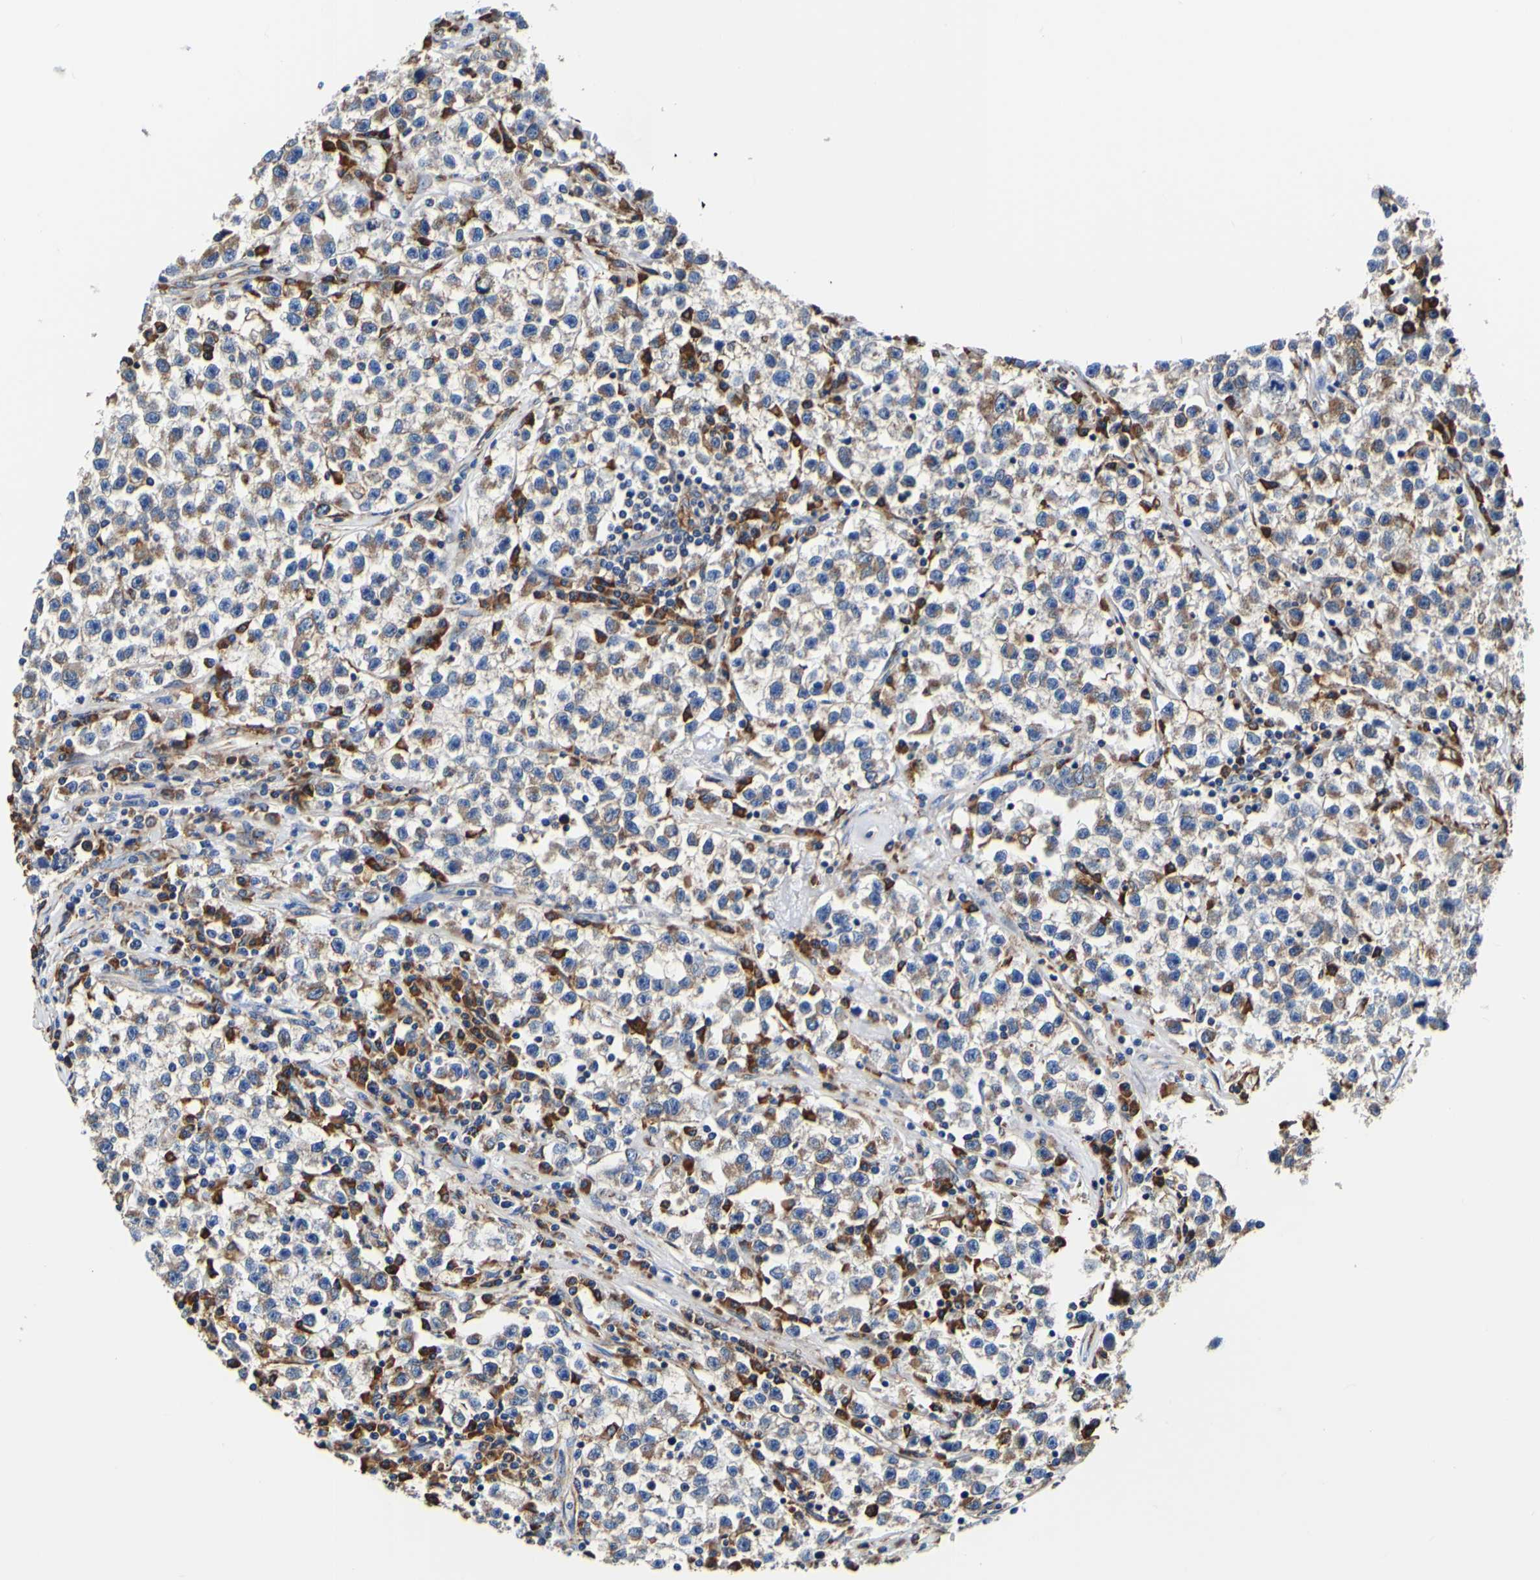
{"staining": {"intensity": "weak", "quantity": ">75%", "location": "cytoplasmic/membranous"}, "tissue": "testis cancer", "cell_type": "Tumor cells", "image_type": "cancer", "snomed": [{"axis": "morphology", "description": "Seminoma, NOS"}, {"axis": "topography", "description": "Testis"}], "caption": "Protein positivity by immunohistochemistry demonstrates weak cytoplasmic/membranous positivity in about >75% of tumor cells in testis cancer (seminoma).", "gene": "P4HB", "patient": {"sex": "male", "age": 22}}